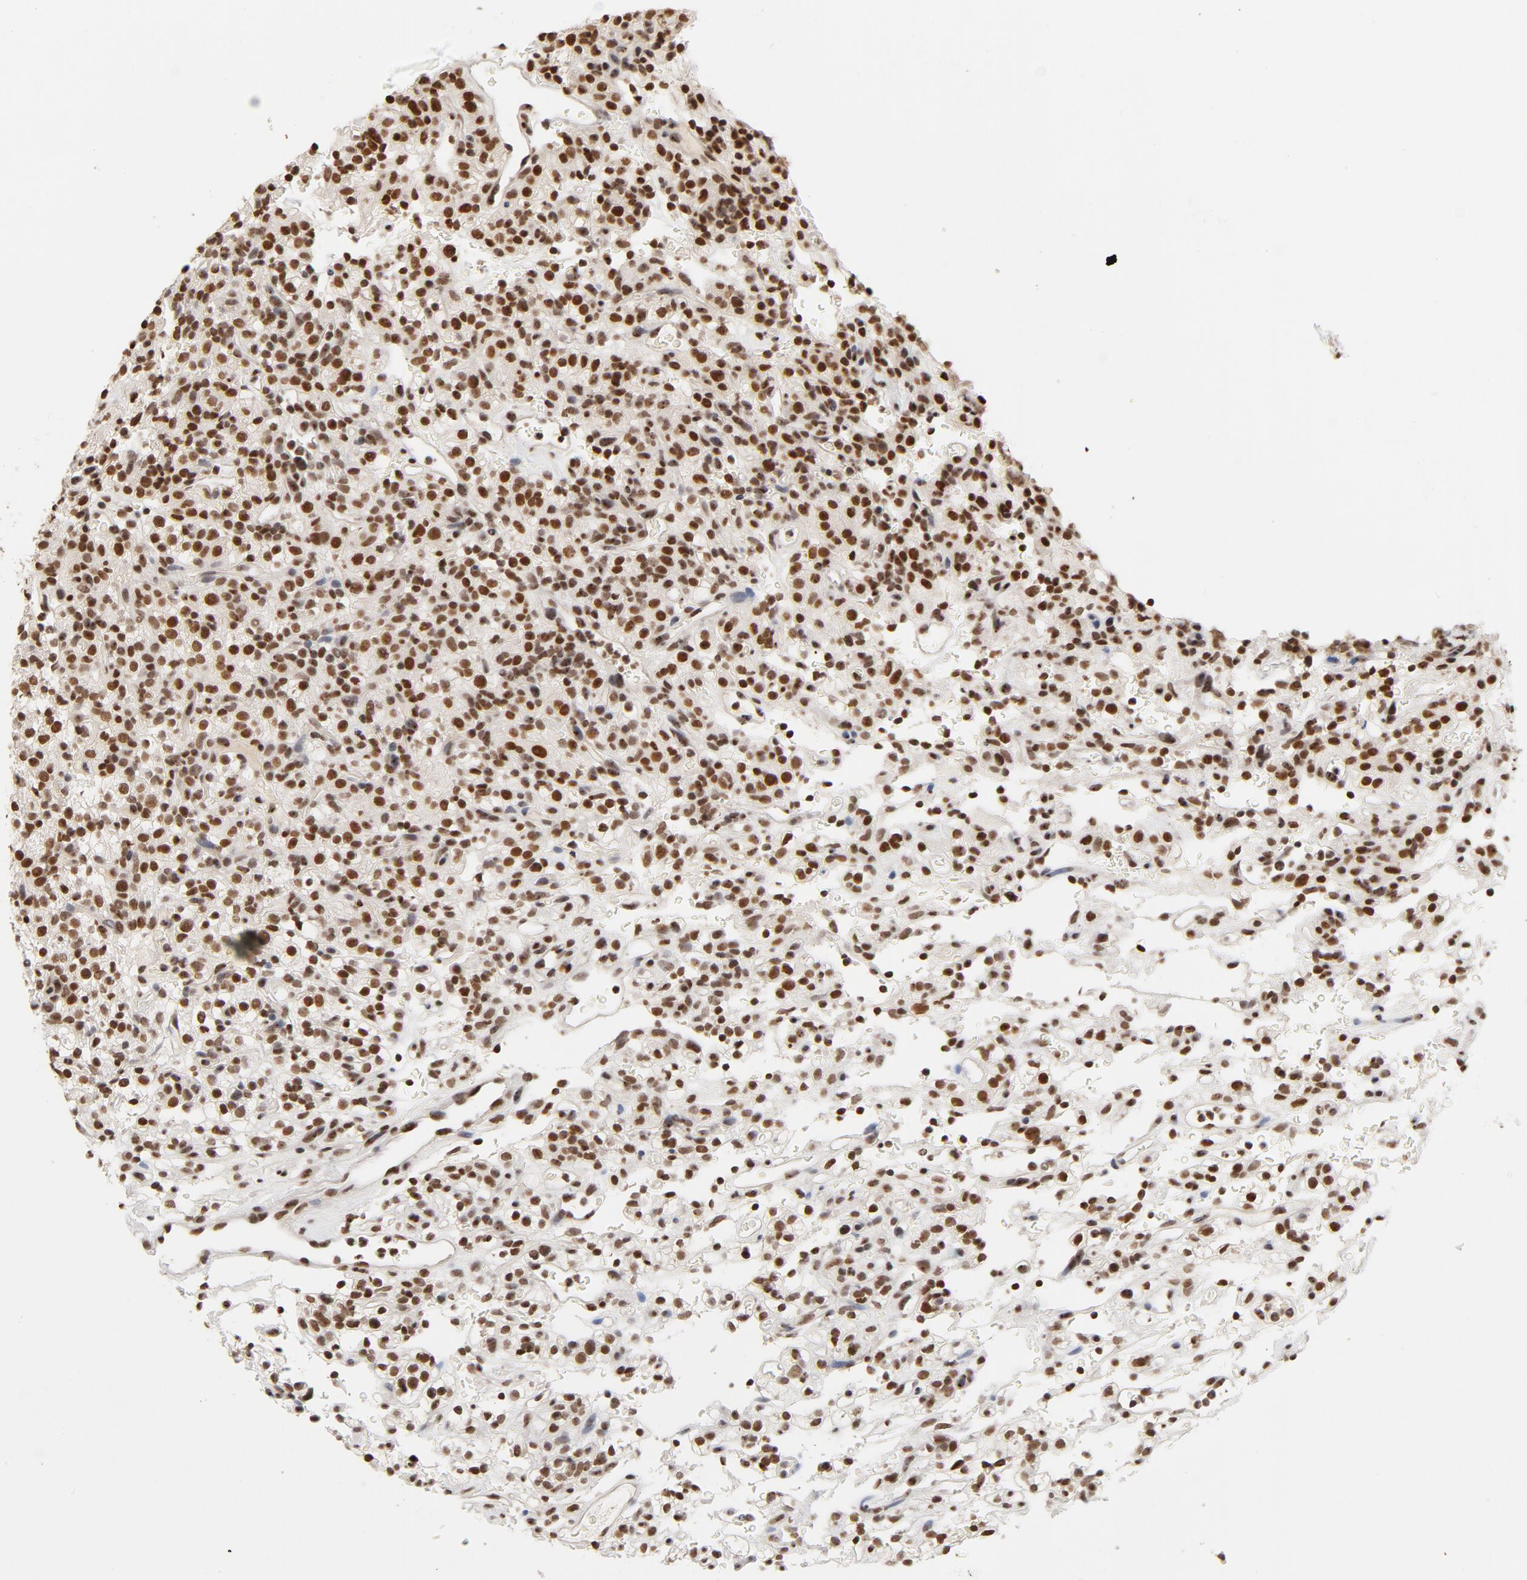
{"staining": {"intensity": "moderate", "quantity": ">75%", "location": "nuclear"}, "tissue": "renal cancer", "cell_type": "Tumor cells", "image_type": "cancer", "snomed": [{"axis": "morphology", "description": "Normal tissue, NOS"}, {"axis": "morphology", "description": "Adenocarcinoma, NOS"}, {"axis": "topography", "description": "Kidney"}], "caption": "Renal cancer stained for a protein (brown) shows moderate nuclear positive staining in about >75% of tumor cells.", "gene": "TP53BP1", "patient": {"sex": "female", "age": 72}}